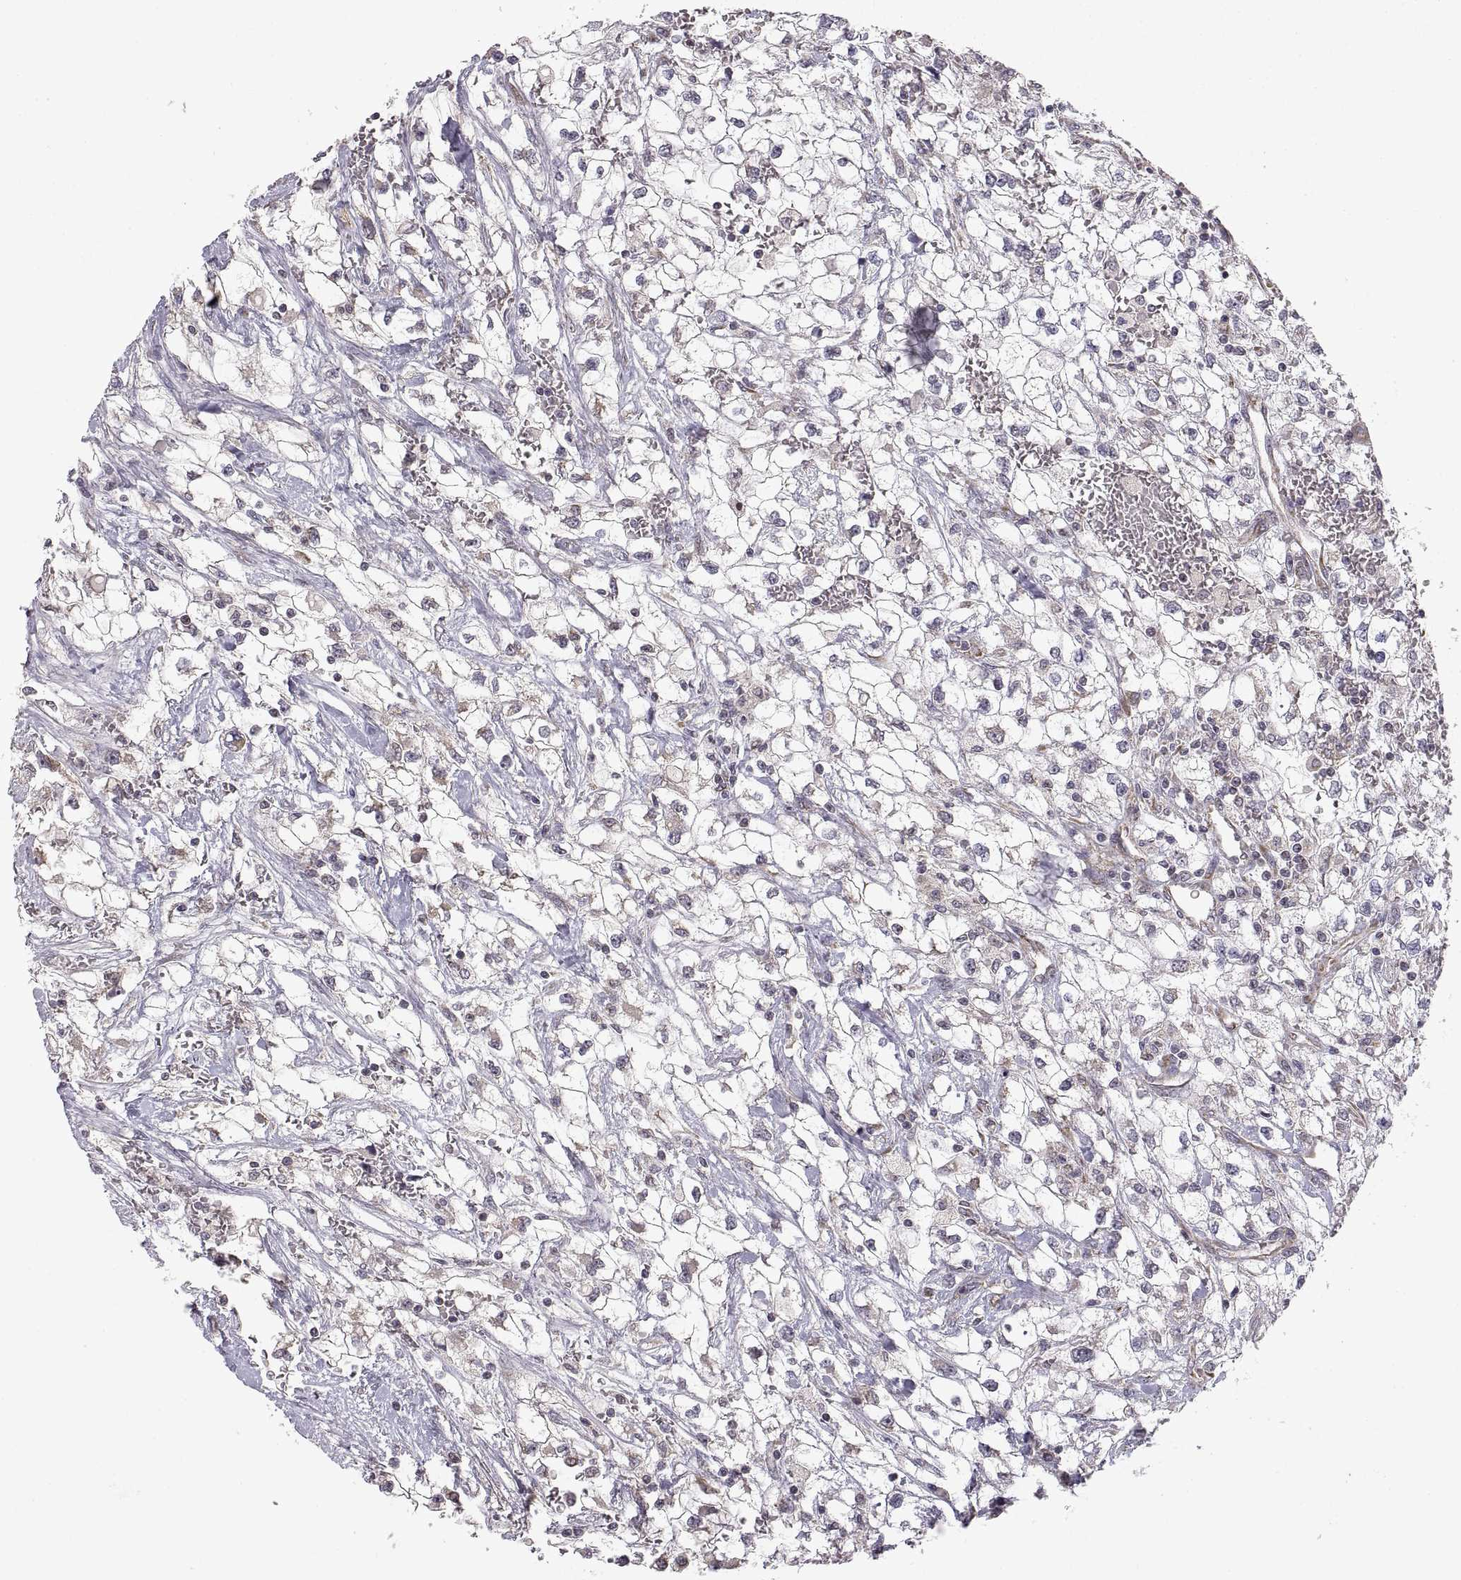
{"staining": {"intensity": "negative", "quantity": "none", "location": "none"}, "tissue": "renal cancer", "cell_type": "Tumor cells", "image_type": "cancer", "snomed": [{"axis": "morphology", "description": "Adenocarcinoma, NOS"}, {"axis": "topography", "description": "Kidney"}], "caption": "The micrograph reveals no significant positivity in tumor cells of renal cancer (adenocarcinoma).", "gene": "MANBAL", "patient": {"sex": "male", "age": 59}}